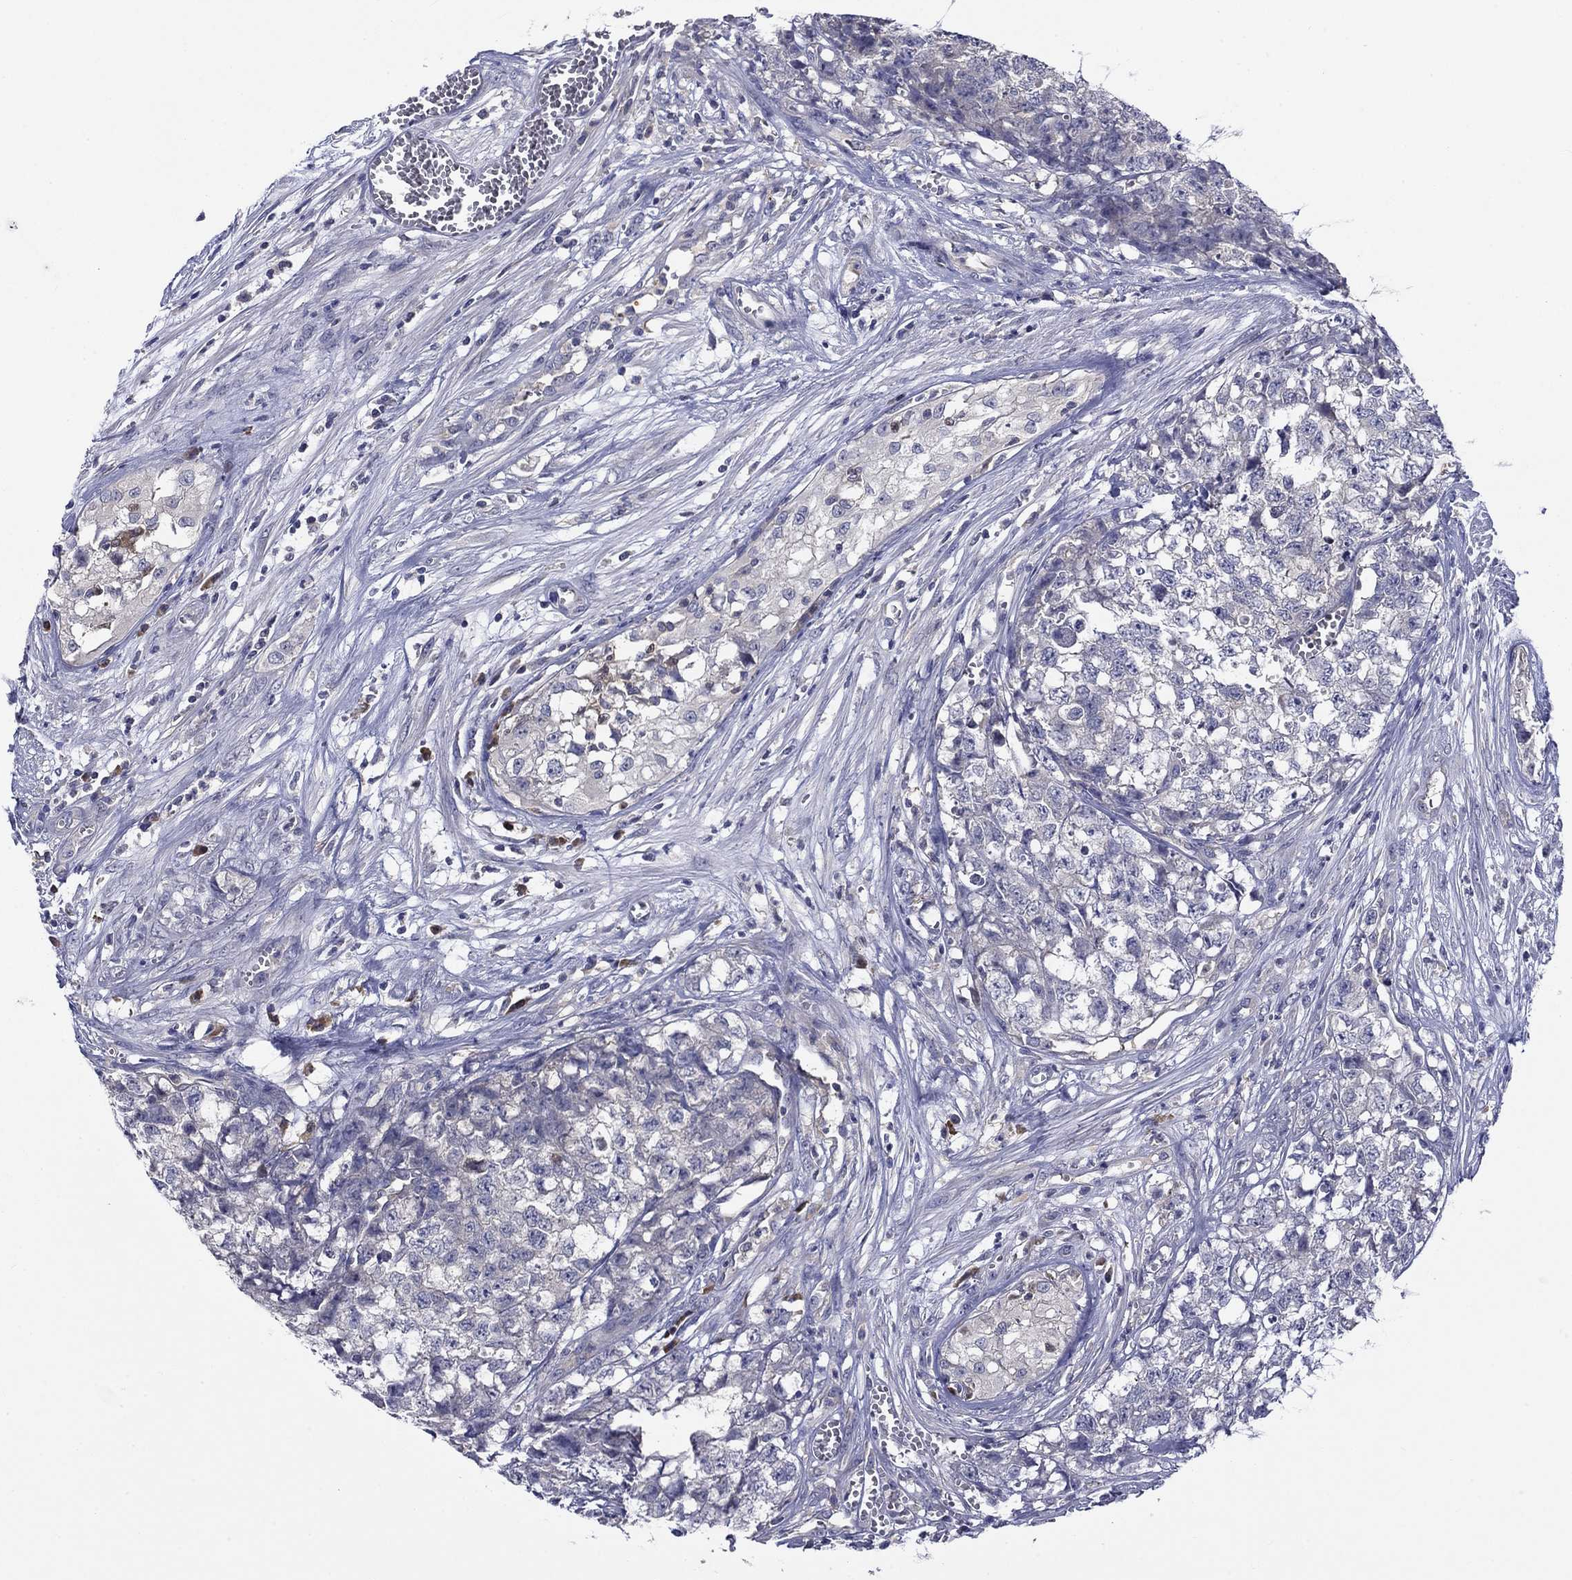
{"staining": {"intensity": "negative", "quantity": "none", "location": "none"}, "tissue": "testis cancer", "cell_type": "Tumor cells", "image_type": "cancer", "snomed": [{"axis": "morphology", "description": "Seminoma, NOS"}, {"axis": "morphology", "description": "Carcinoma, Embryonal, NOS"}, {"axis": "topography", "description": "Testis"}], "caption": "Immunohistochemistry (IHC) histopathology image of neoplastic tissue: testis cancer (seminoma) stained with DAB (3,3'-diaminobenzidine) demonstrates no significant protein staining in tumor cells. The staining was performed using DAB (3,3'-diaminobenzidine) to visualize the protein expression in brown, while the nuclei were stained in blue with hematoxylin (Magnification: 20x).", "gene": "POU2F2", "patient": {"sex": "male", "age": 22}}